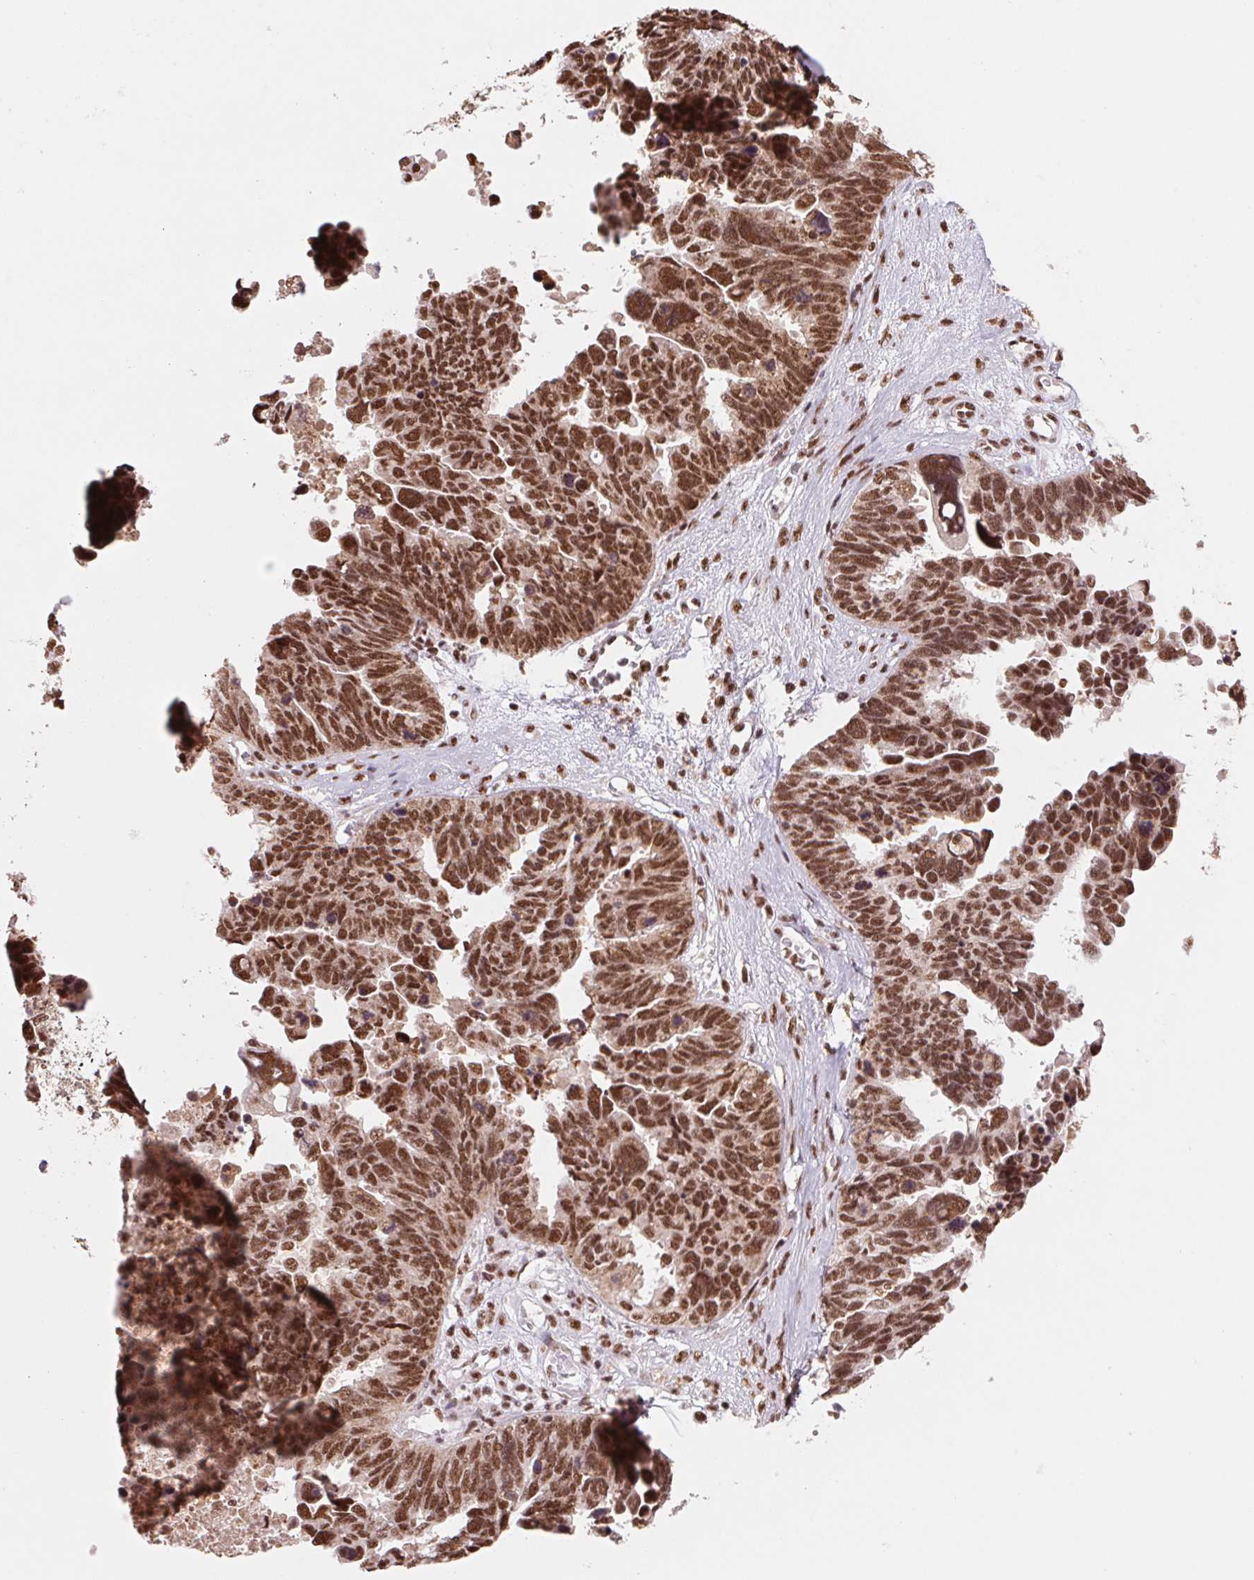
{"staining": {"intensity": "moderate", "quantity": ">75%", "location": "nuclear"}, "tissue": "ovarian cancer", "cell_type": "Tumor cells", "image_type": "cancer", "snomed": [{"axis": "morphology", "description": "Cystadenocarcinoma, serous, NOS"}, {"axis": "topography", "description": "Ovary"}], "caption": "Ovarian serous cystadenocarcinoma tissue exhibits moderate nuclear expression in about >75% of tumor cells The staining was performed using DAB (3,3'-diaminobenzidine) to visualize the protein expression in brown, while the nuclei were stained in blue with hematoxylin (Magnification: 20x).", "gene": "SNRPG", "patient": {"sex": "female", "age": 60}}